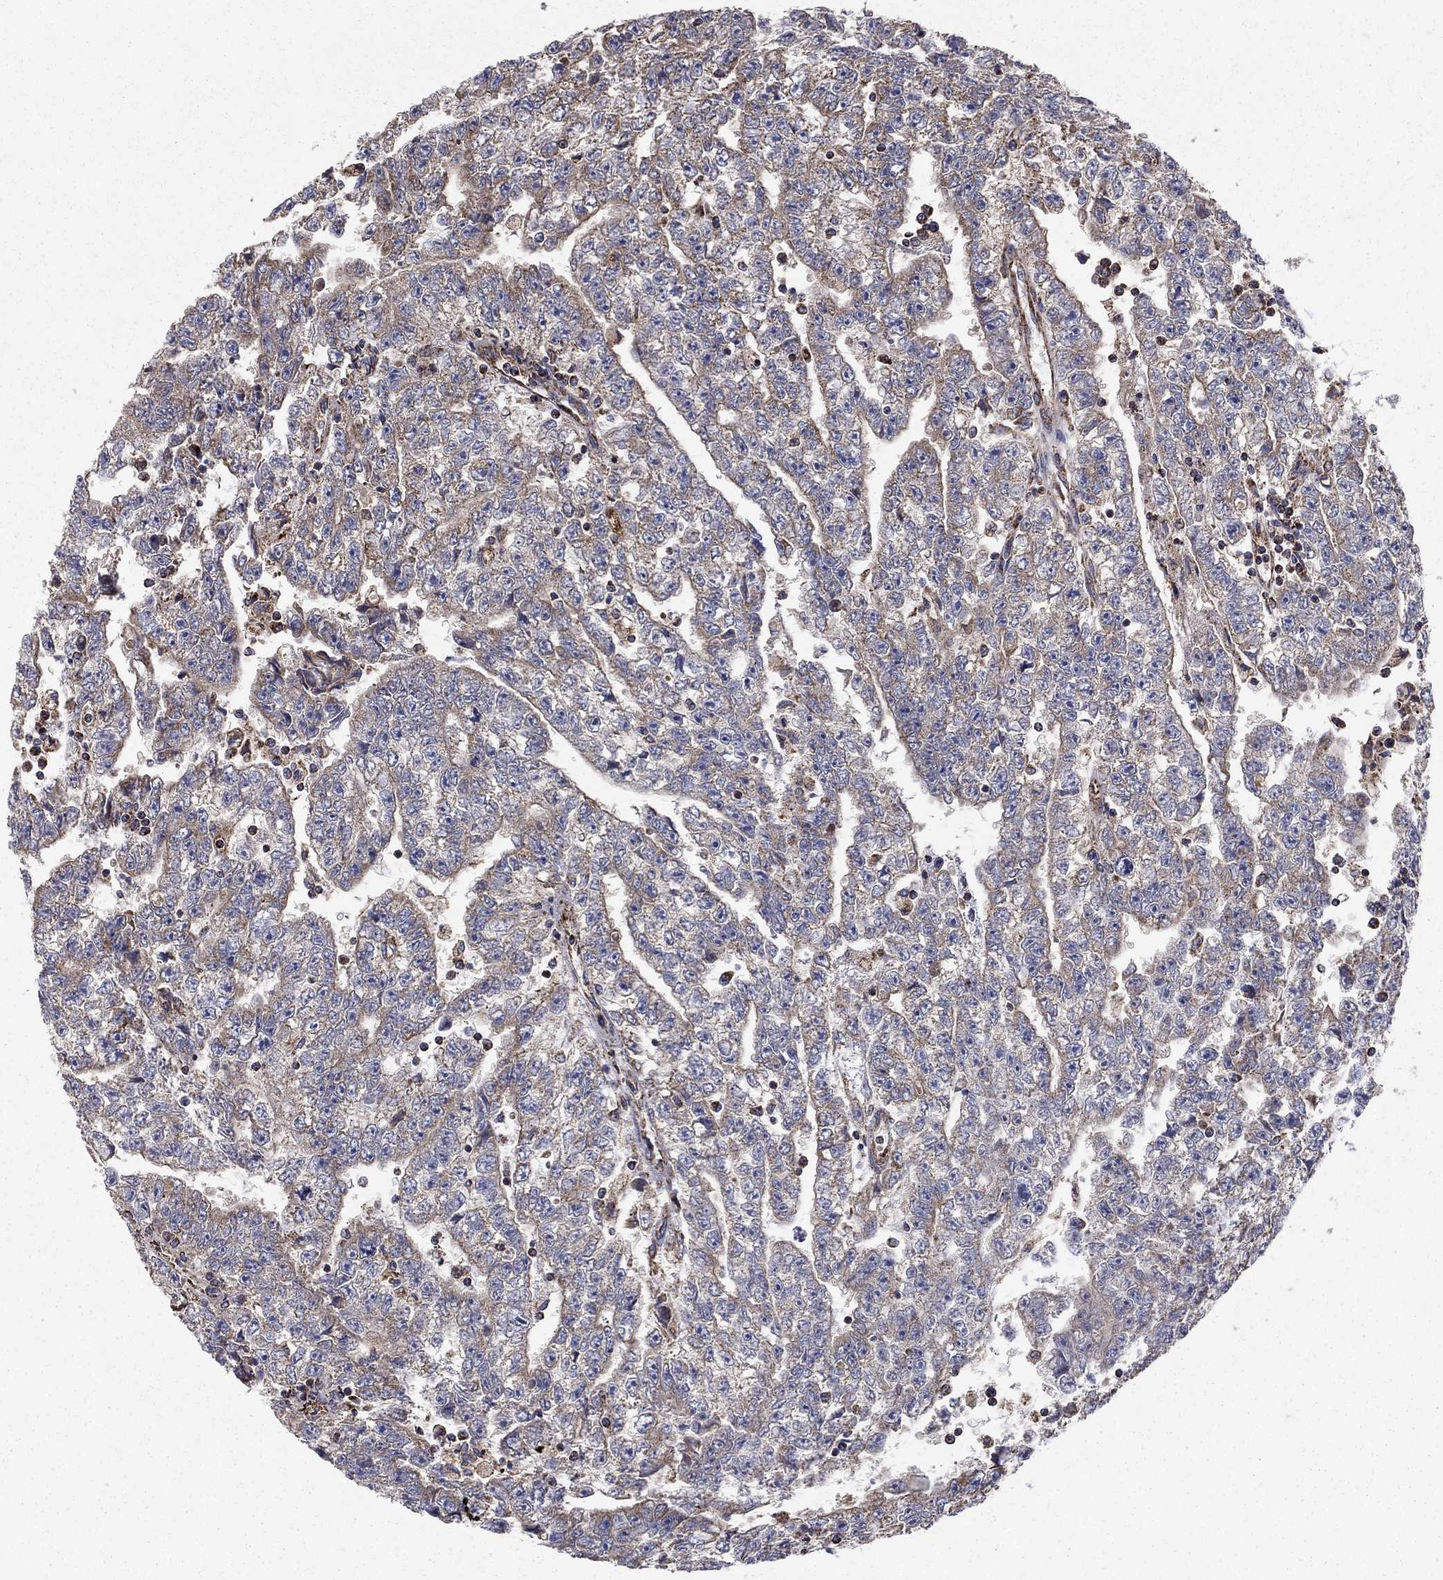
{"staining": {"intensity": "moderate", "quantity": "<25%", "location": "cytoplasmic/membranous"}, "tissue": "testis cancer", "cell_type": "Tumor cells", "image_type": "cancer", "snomed": [{"axis": "morphology", "description": "Carcinoma, Embryonal, NOS"}, {"axis": "topography", "description": "Testis"}], "caption": "Protein expression analysis of human testis cancer (embryonal carcinoma) reveals moderate cytoplasmic/membranous expression in approximately <25% of tumor cells.", "gene": "NDUFS8", "patient": {"sex": "male", "age": 25}}